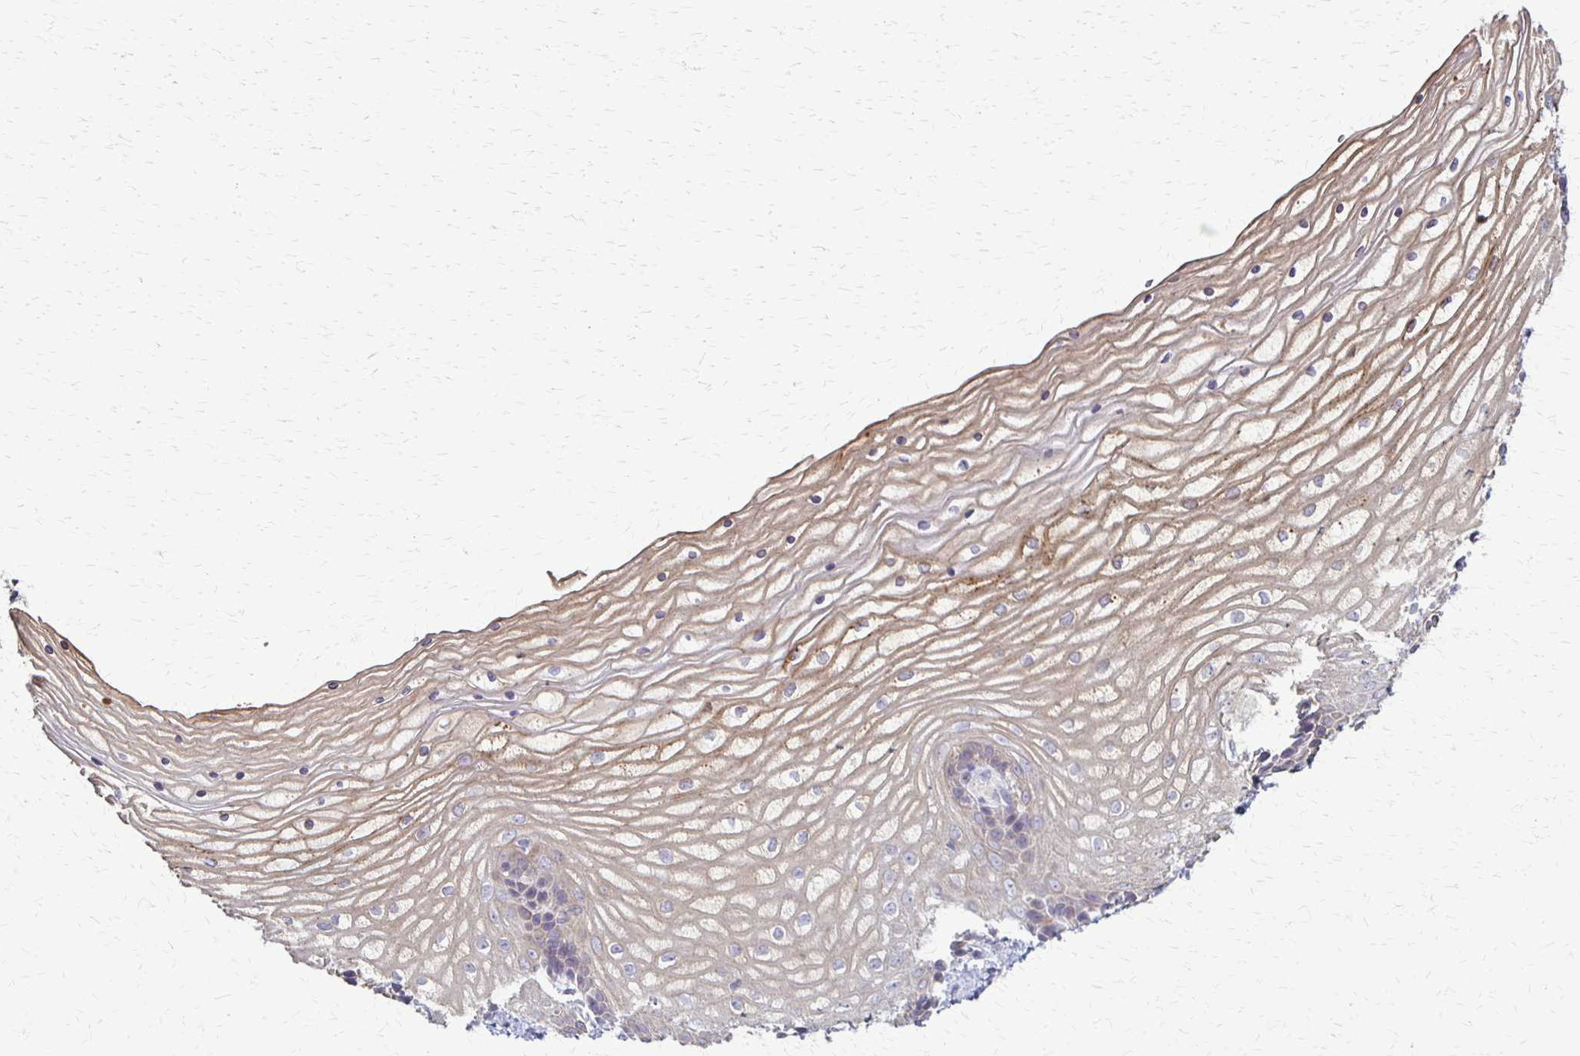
{"staining": {"intensity": "weak", "quantity": "25%-75%", "location": "cytoplasmic/membranous"}, "tissue": "vagina", "cell_type": "Squamous epithelial cells", "image_type": "normal", "snomed": [{"axis": "morphology", "description": "Normal tissue, NOS"}, {"axis": "topography", "description": "Vagina"}], "caption": "Immunohistochemical staining of benign human vagina demonstrates 25%-75% levels of weak cytoplasmic/membranous protein staining in approximately 25%-75% of squamous epithelial cells. The protein is shown in brown color, while the nuclei are stained blue.", "gene": "SLC35E2B", "patient": {"sex": "female", "age": 45}}